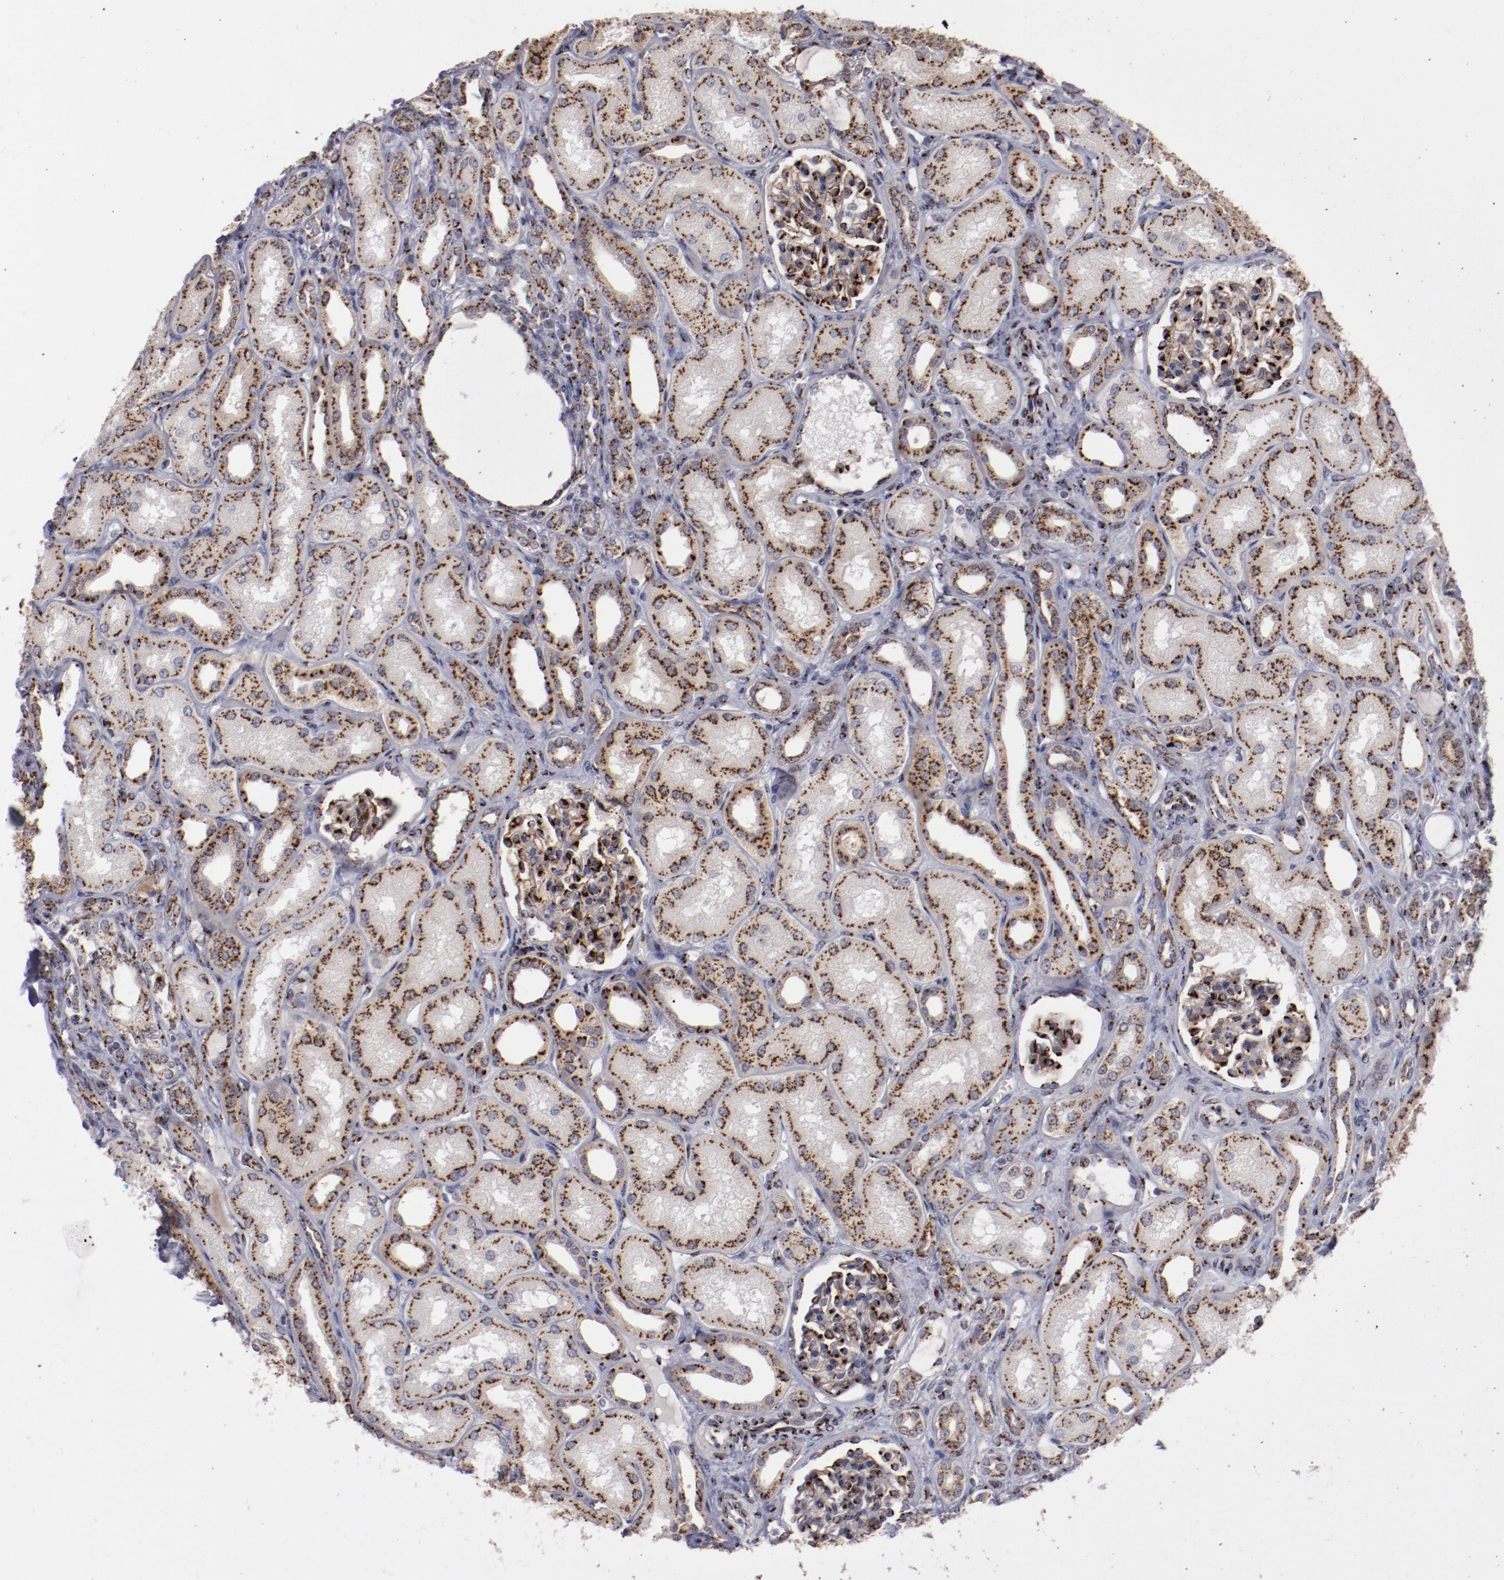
{"staining": {"intensity": "strong", "quantity": ">75%", "location": "cytoplasmic/membranous"}, "tissue": "kidney", "cell_type": "Cells in glomeruli", "image_type": "normal", "snomed": [{"axis": "morphology", "description": "Normal tissue, NOS"}, {"axis": "topography", "description": "Kidney"}], "caption": "A brown stain labels strong cytoplasmic/membranous staining of a protein in cells in glomeruli of unremarkable human kidney. (Stains: DAB in brown, nuclei in blue, Microscopy: brightfield microscopy at high magnification).", "gene": "GOLIM4", "patient": {"sex": "male", "age": 7}}